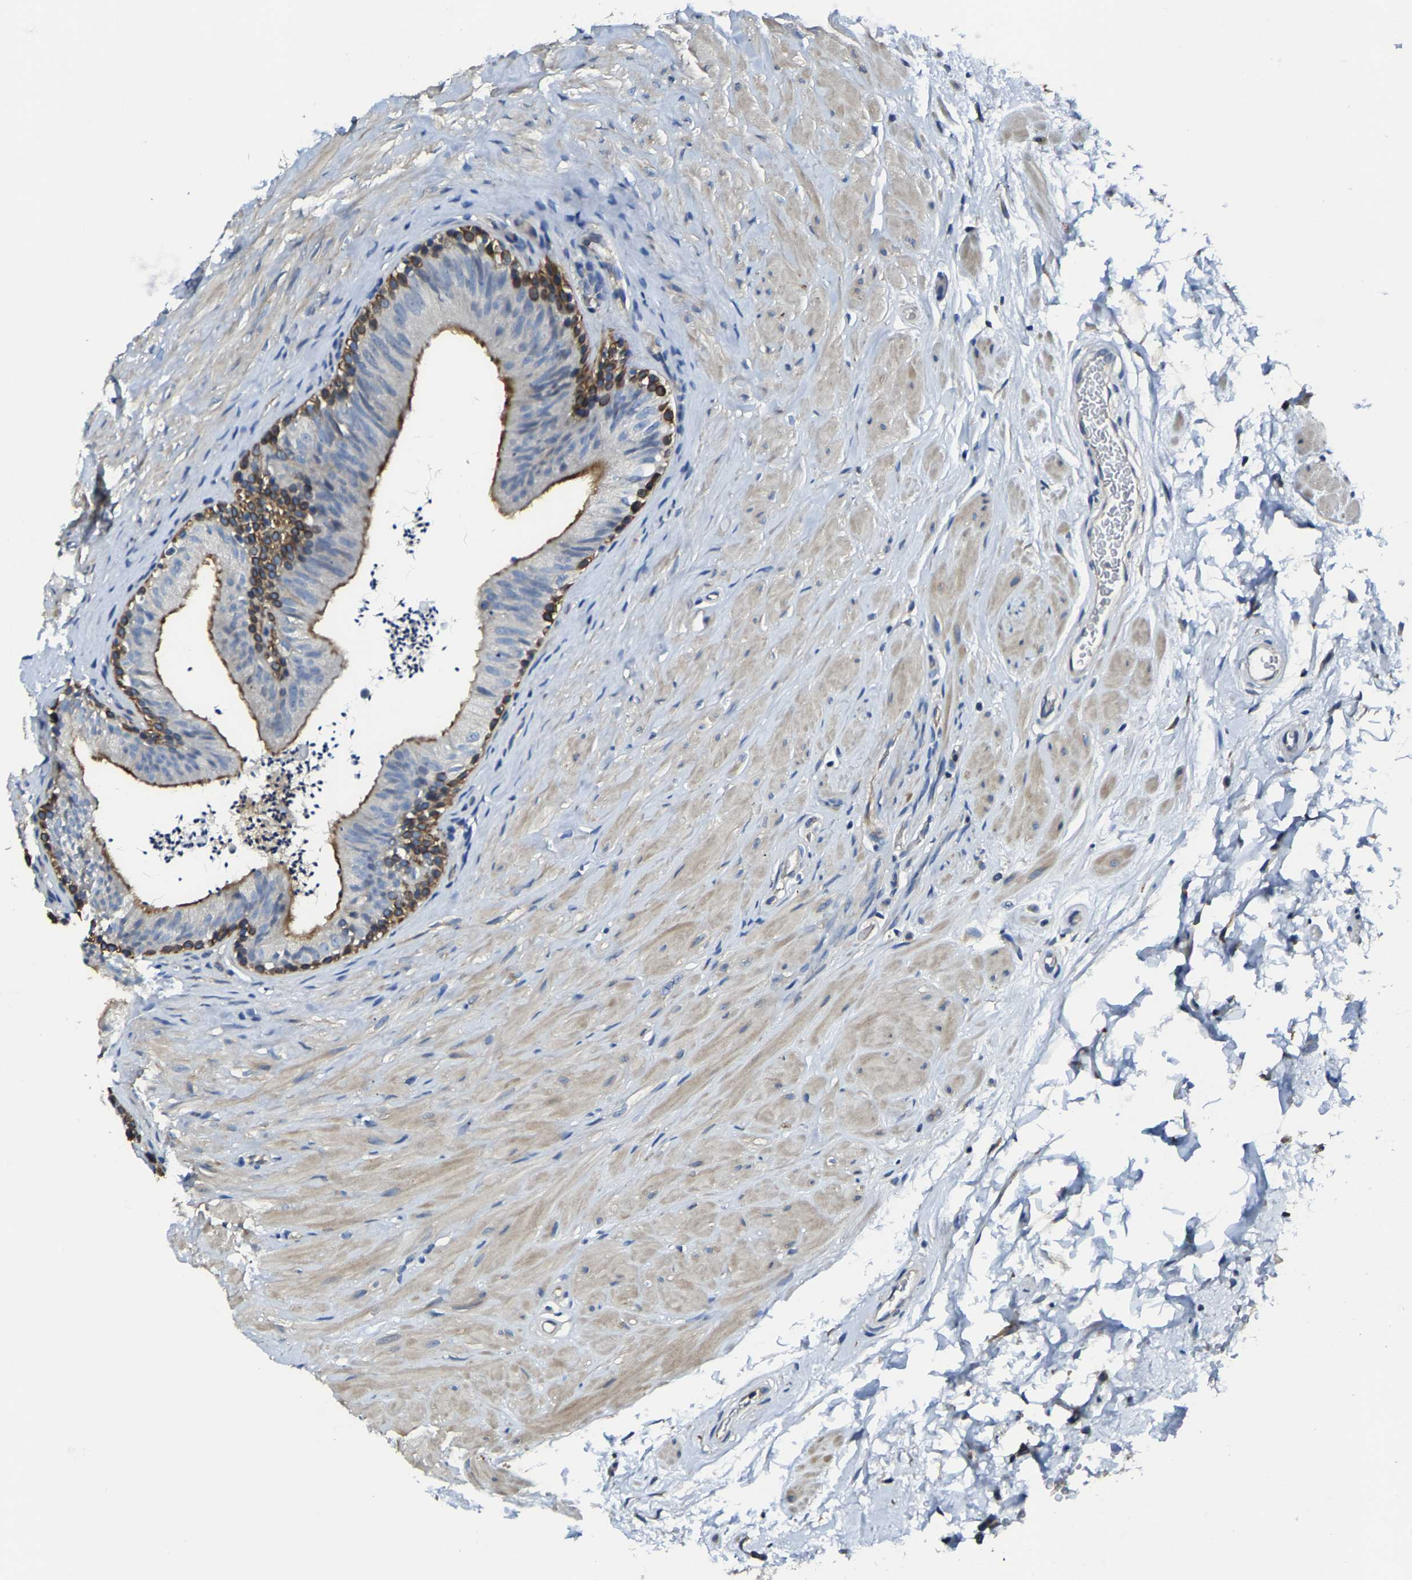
{"staining": {"intensity": "moderate", "quantity": "25%-75%", "location": "cytoplasmic/membranous"}, "tissue": "epididymis", "cell_type": "Glandular cells", "image_type": "normal", "snomed": [{"axis": "morphology", "description": "Normal tissue, NOS"}, {"axis": "topography", "description": "Epididymis"}], "caption": "Immunohistochemical staining of normal epididymis demonstrates 25%-75% levels of moderate cytoplasmic/membranous protein staining in approximately 25%-75% of glandular cells.", "gene": "TRAF6", "patient": {"sex": "male", "age": 56}}